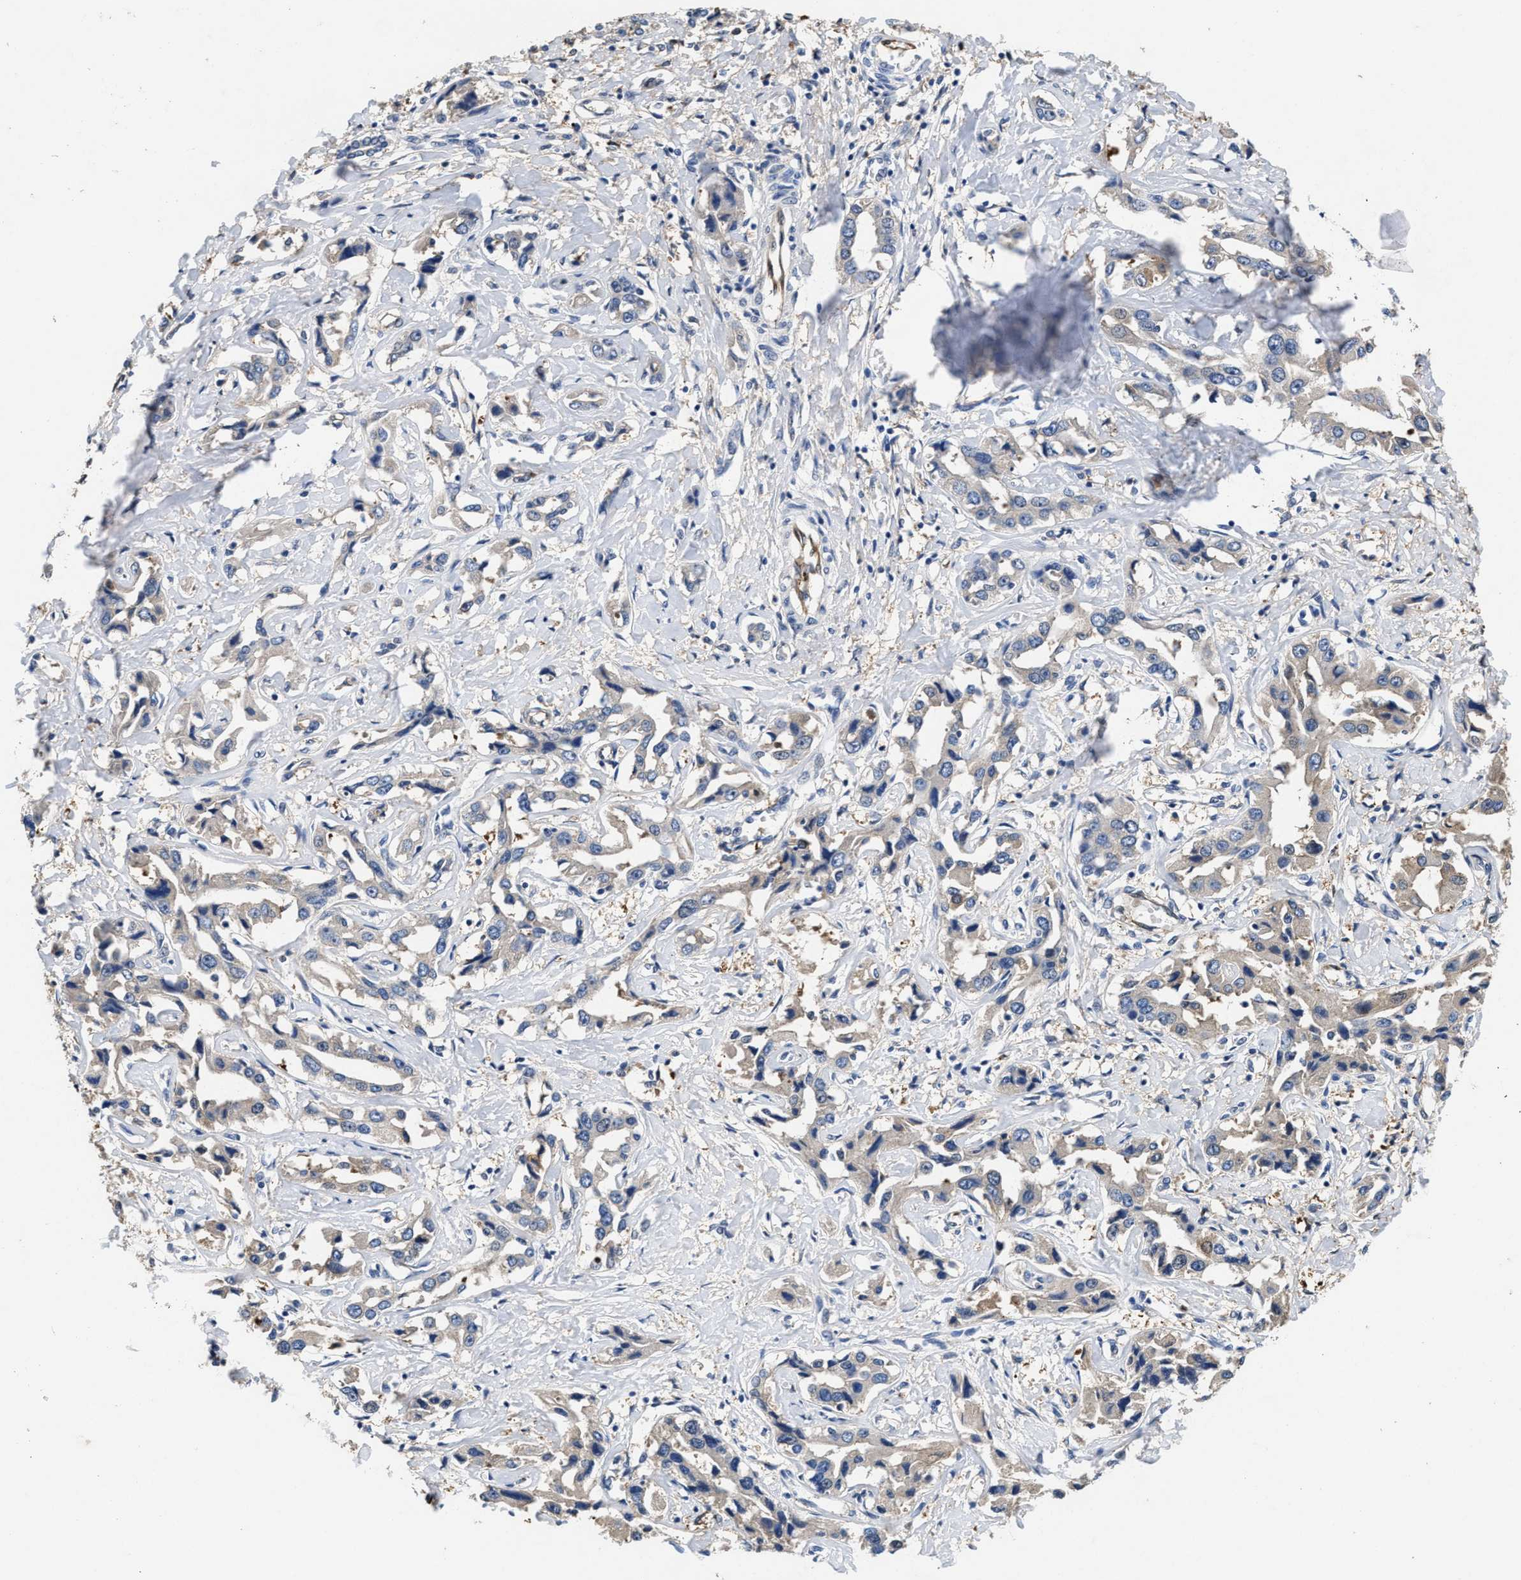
{"staining": {"intensity": "negative", "quantity": "none", "location": "none"}, "tissue": "liver cancer", "cell_type": "Tumor cells", "image_type": "cancer", "snomed": [{"axis": "morphology", "description": "Cholangiocarcinoma"}, {"axis": "topography", "description": "Liver"}], "caption": "Immunohistochemistry (IHC) image of neoplastic tissue: human liver cancer (cholangiocarcinoma) stained with DAB exhibits no significant protein expression in tumor cells.", "gene": "PEG10", "patient": {"sex": "male", "age": 59}}